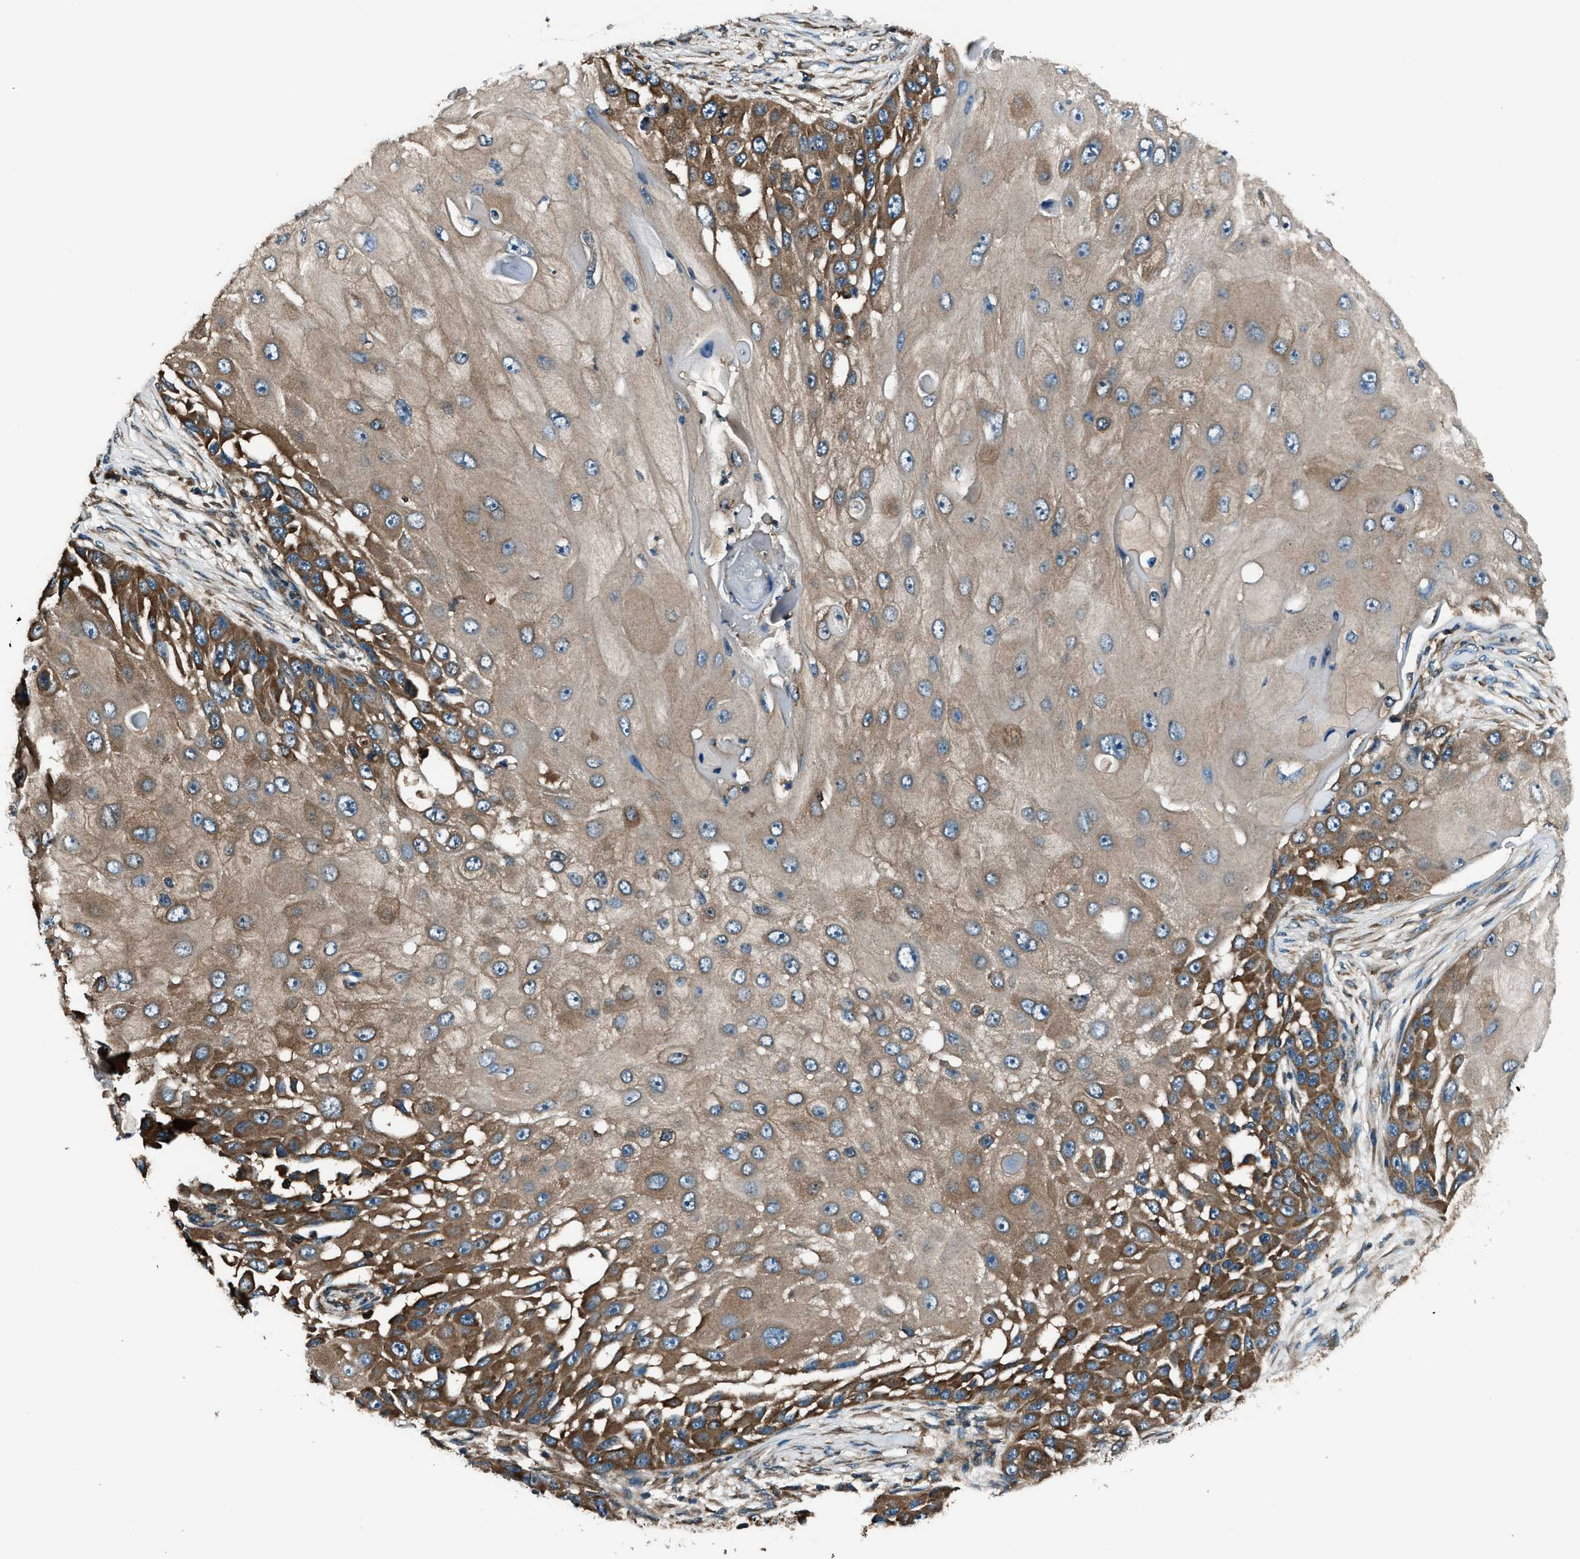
{"staining": {"intensity": "moderate", "quantity": ">75%", "location": "cytoplasmic/membranous"}, "tissue": "skin cancer", "cell_type": "Tumor cells", "image_type": "cancer", "snomed": [{"axis": "morphology", "description": "Squamous cell carcinoma, NOS"}, {"axis": "topography", "description": "Skin"}], "caption": "This is an image of immunohistochemistry staining of squamous cell carcinoma (skin), which shows moderate staining in the cytoplasmic/membranous of tumor cells.", "gene": "ARFGAP2", "patient": {"sex": "female", "age": 44}}